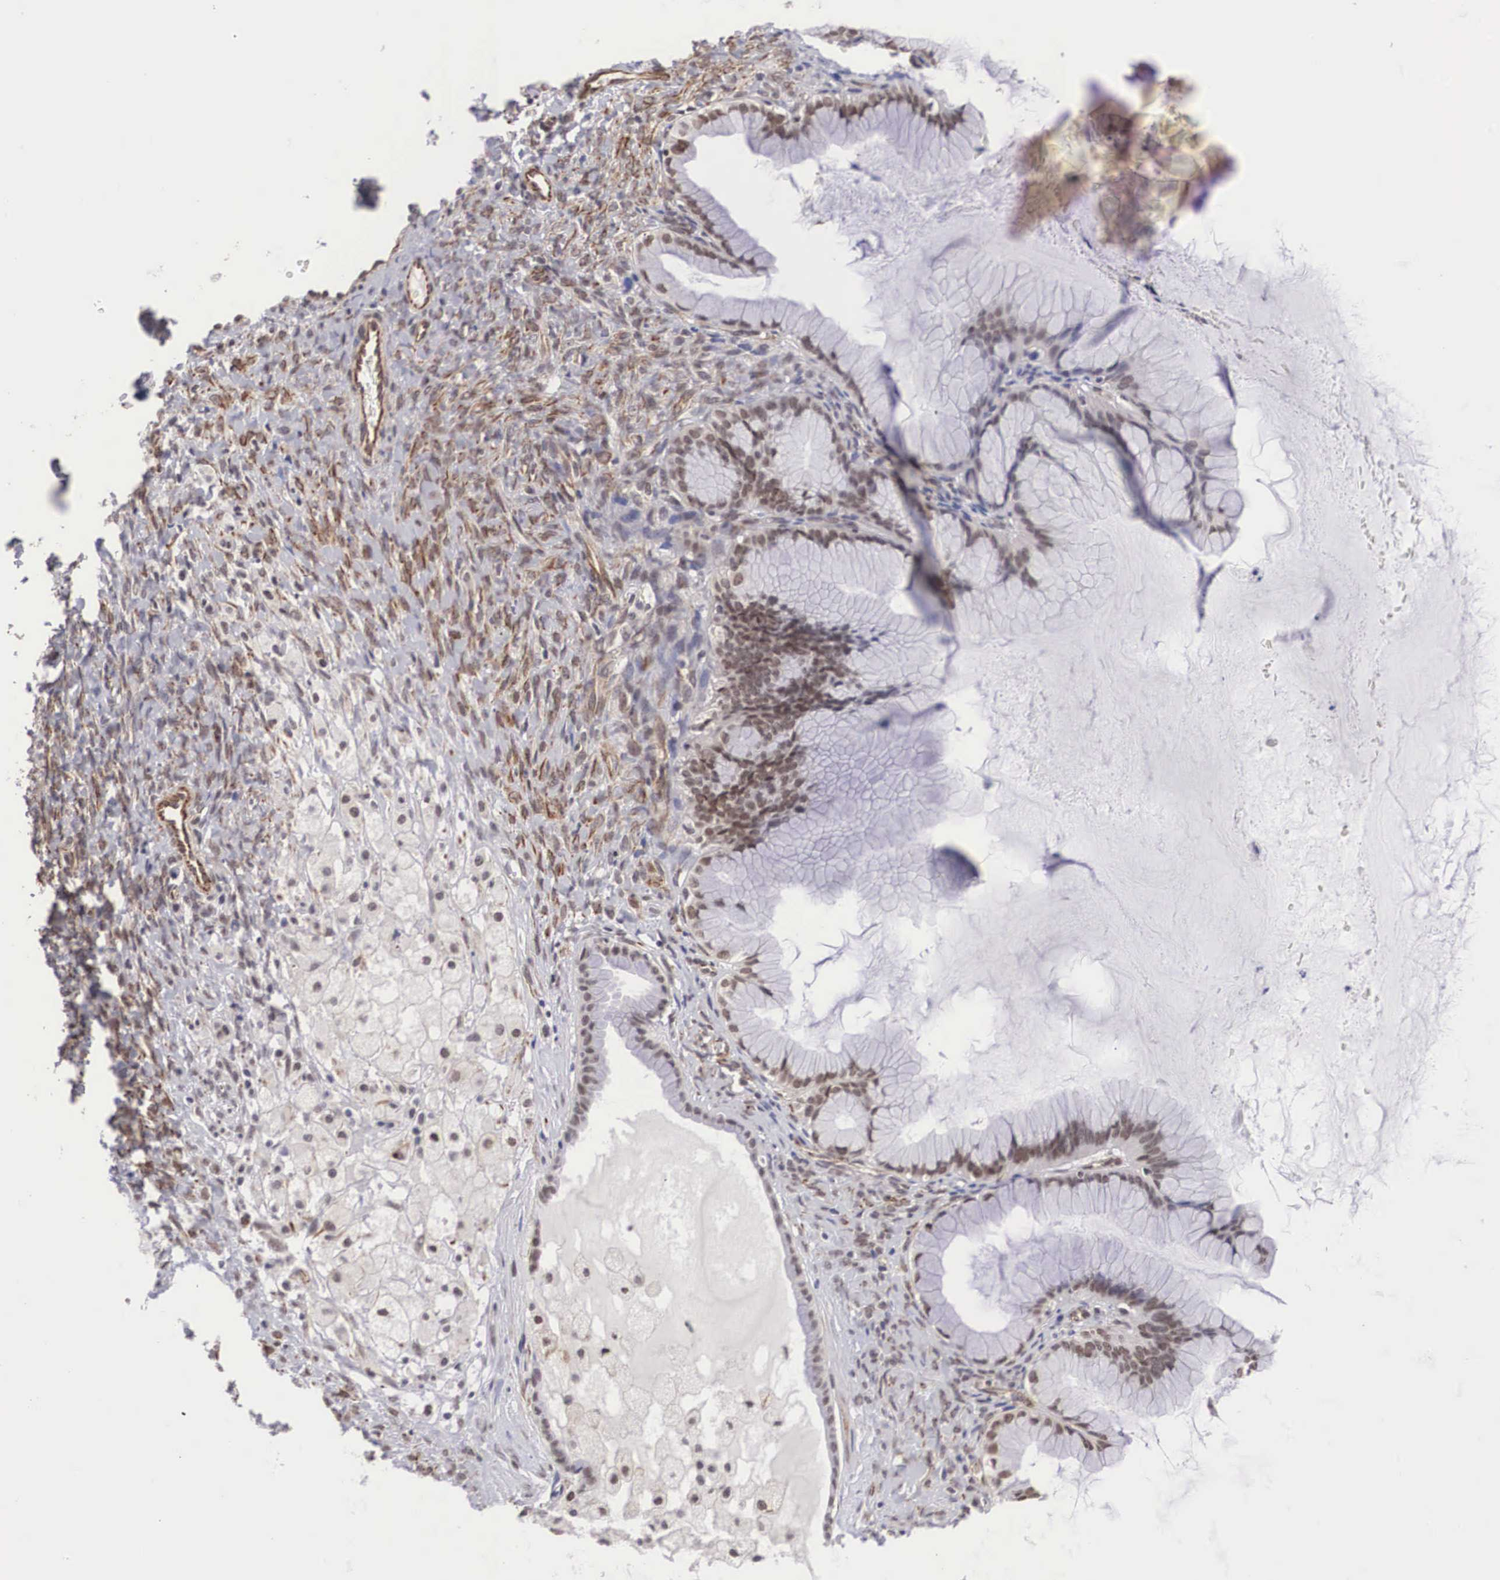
{"staining": {"intensity": "moderate", "quantity": ">75%", "location": "nuclear"}, "tissue": "ovarian cancer", "cell_type": "Tumor cells", "image_type": "cancer", "snomed": [{"axis": "morphology", "description": "Cystadenocarcinoma, mucinous, NOS"}, {"axis": "topography", "description": "Ovary"}], "caption": "IHC (DAB (3,3'-diaminobenzidine)) staining of ovarian cancer demonstrates moderate nuclear protein positivity in about >75% of tumor cells. The protein of interest is shown in brown color, while the nuclei are stained blue.", "gene": "MORC2", "patient": {"sex": "female", "age": 41}}